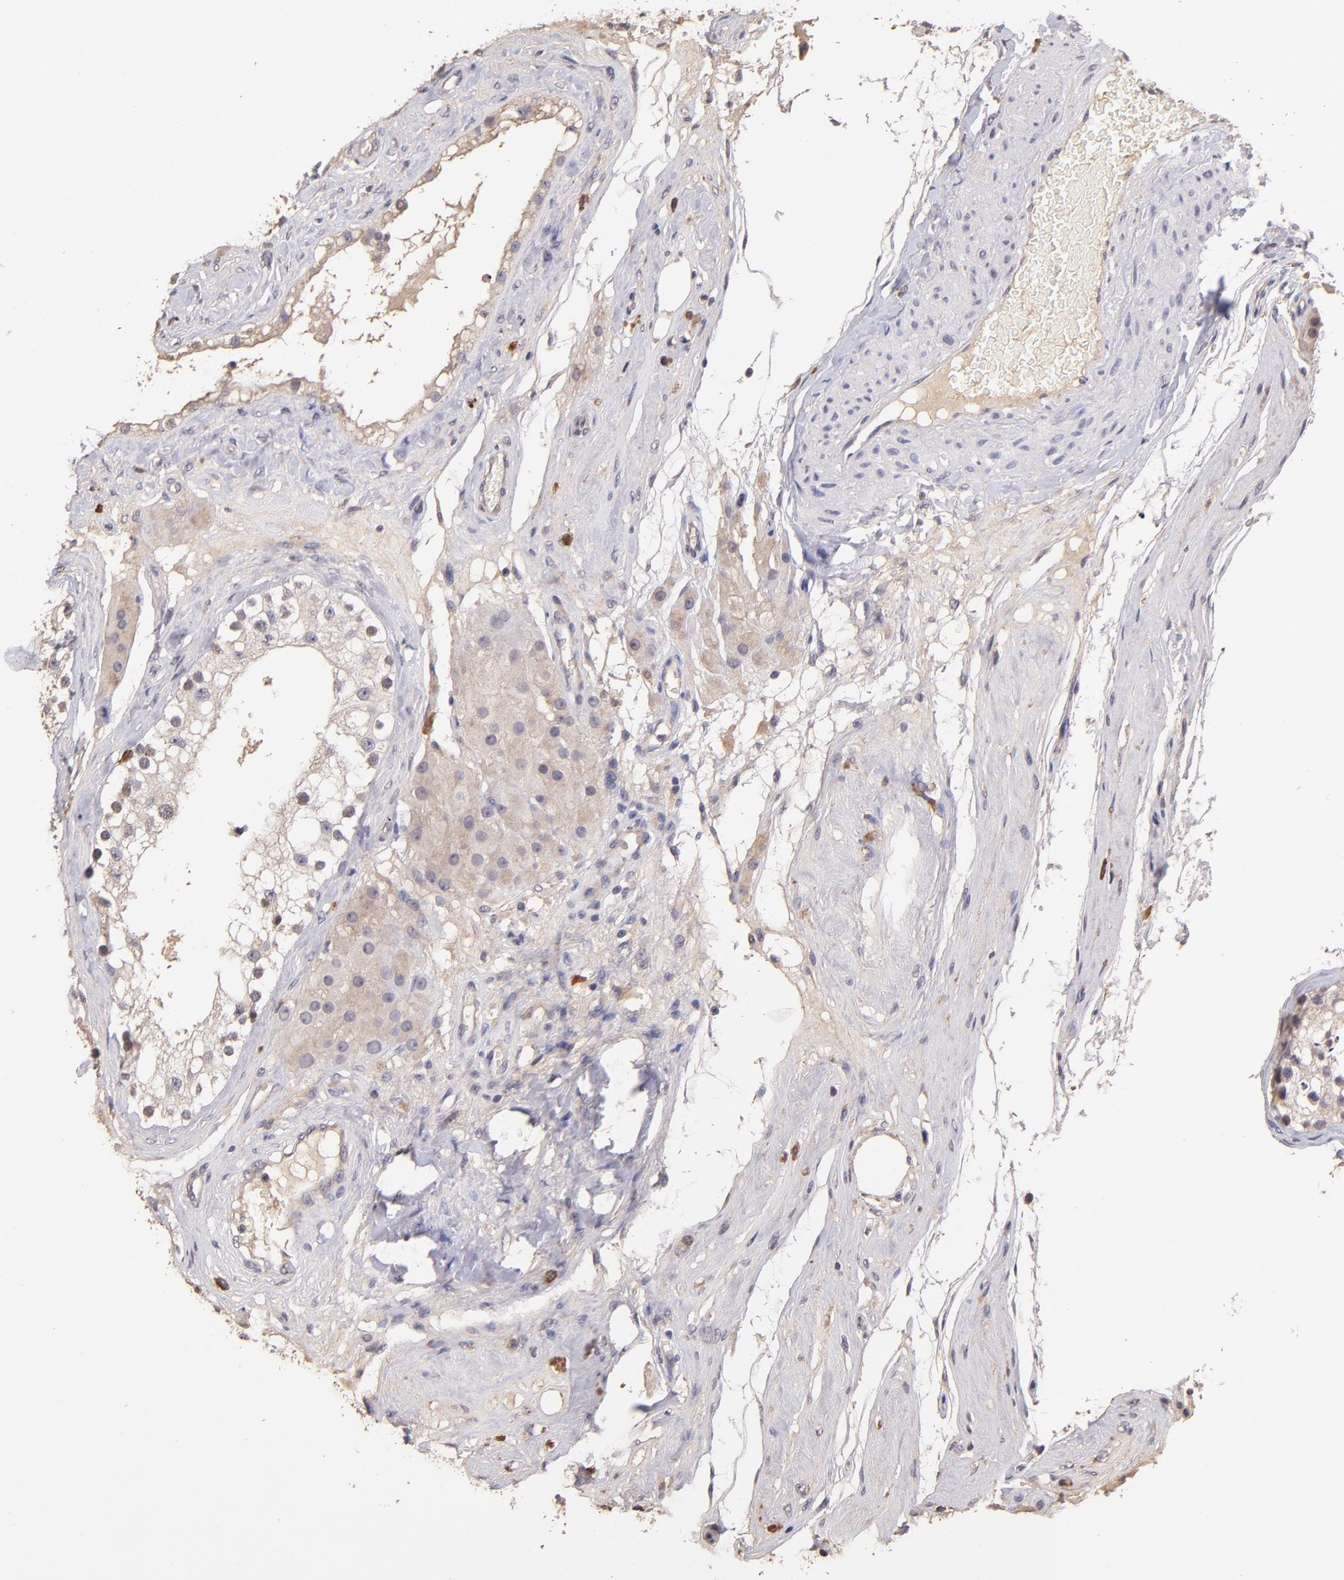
{"staining": {"intensity": "weak", "quantity": "<25%", "location": "nuclear"}, "tissue": "testis", "cell_type": "Cells in seminiferous ducts", "image_type": "normal", "snomed": [{"axis": "morphology", "description": "Normal tissue, NOS"}, {"axis": "topography", "description": "Testis"}], "caption": "Histopathology image shows no significant protein expression in cells in seminiferous ducts of unremarkable testis.", "gene": "RNASEL", "patient": {"sex": "male", "age": 68}}